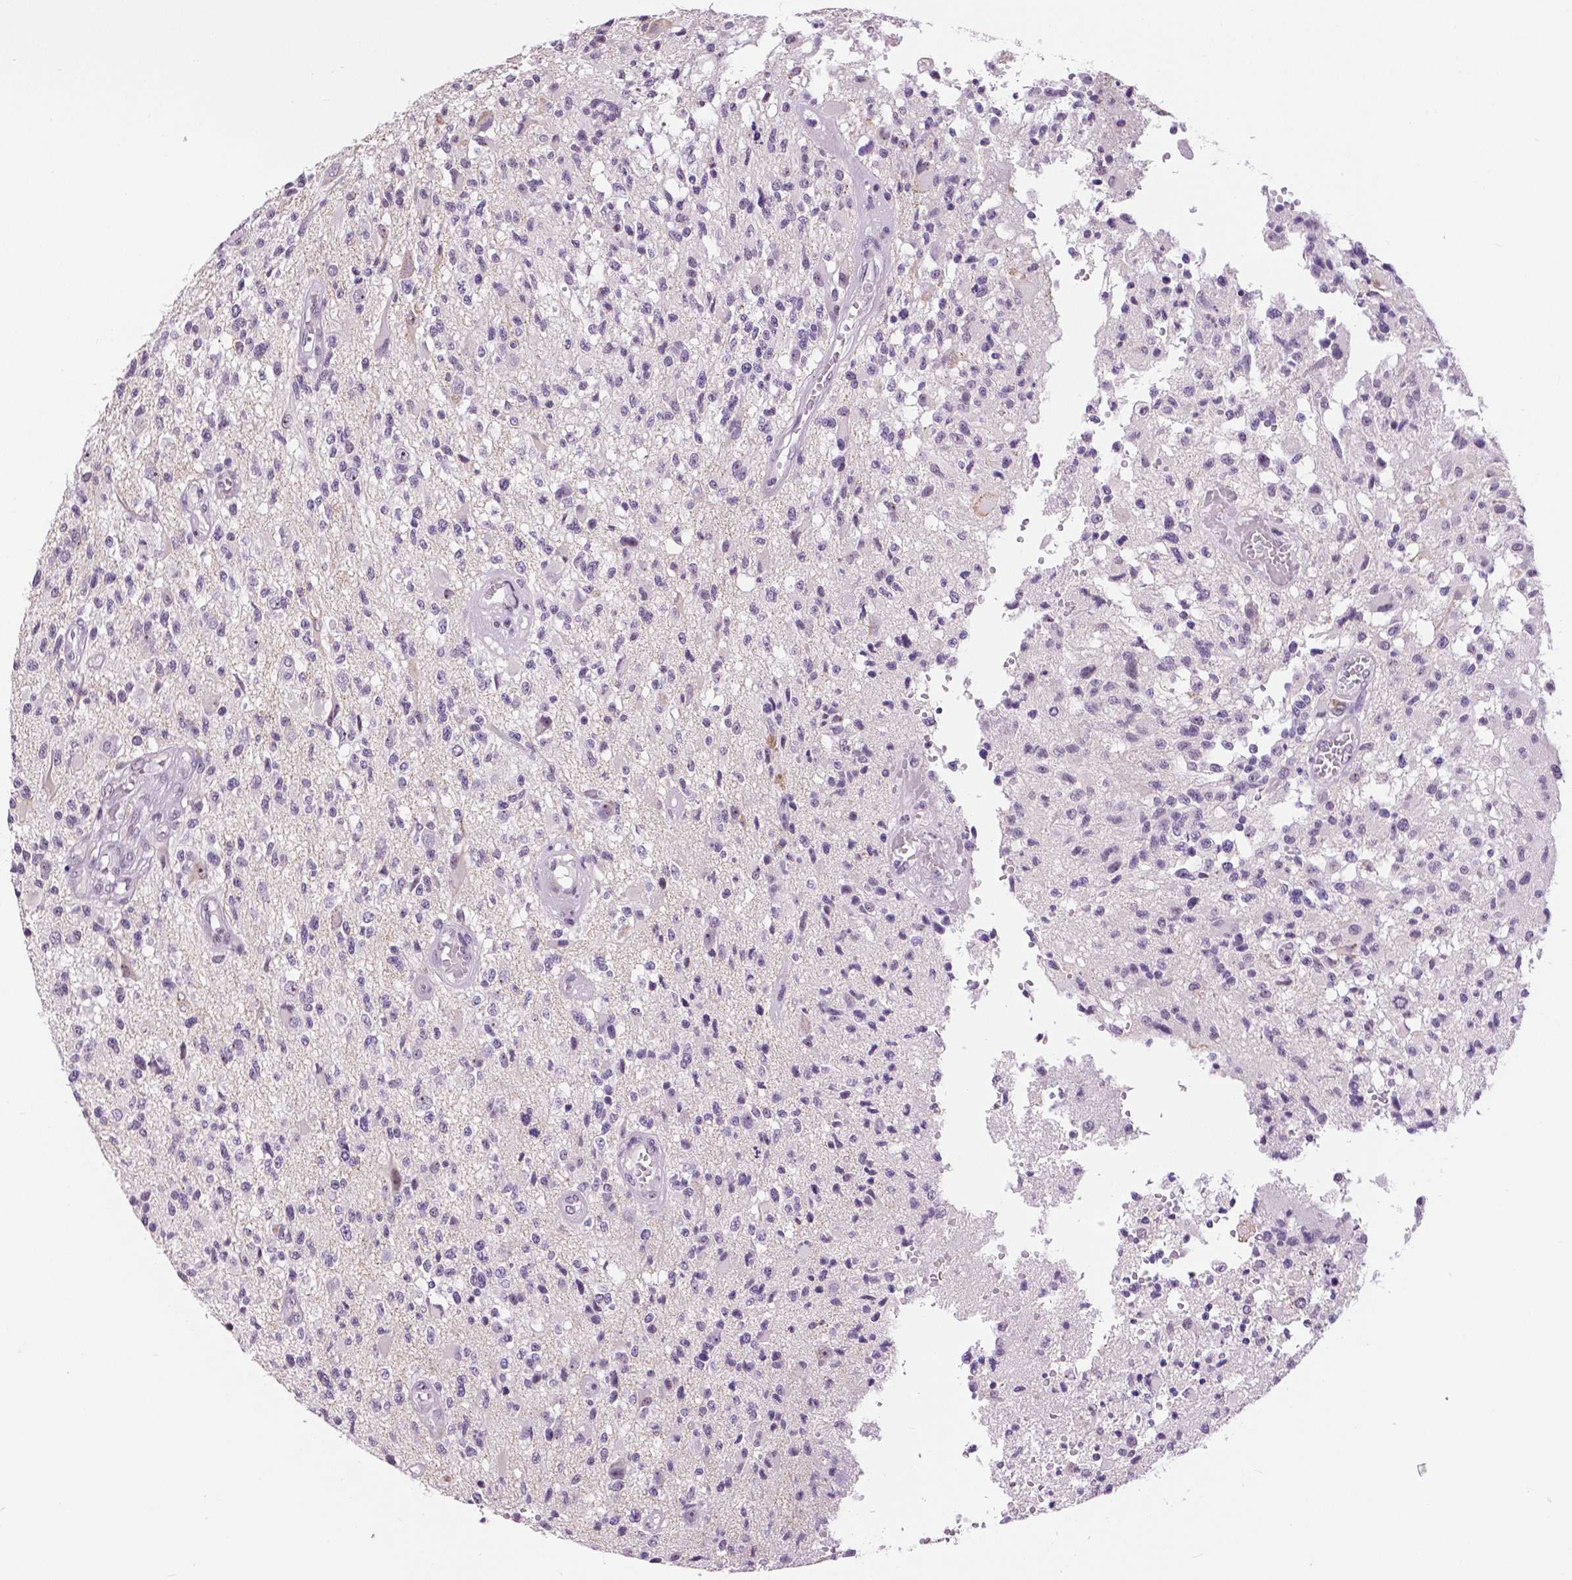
{"staining": {"intensity": "negative", "quantity": "none", "location": "none"}, "tissue": "glioma", "cell_type": "Tumor cells", "image_type": "cancer", "snomed": [{"axis": "morphology", "description": "Glioma, malignant, High grade"}, {"axis": "topography", "description": "Brain"}], "caption": "This is an immunohistochemistry (IHC) micrograph of glioma. There is no expression in tumor cells.", "gene": "NHP2", "patient": {"sex": "female", "age": 63}}